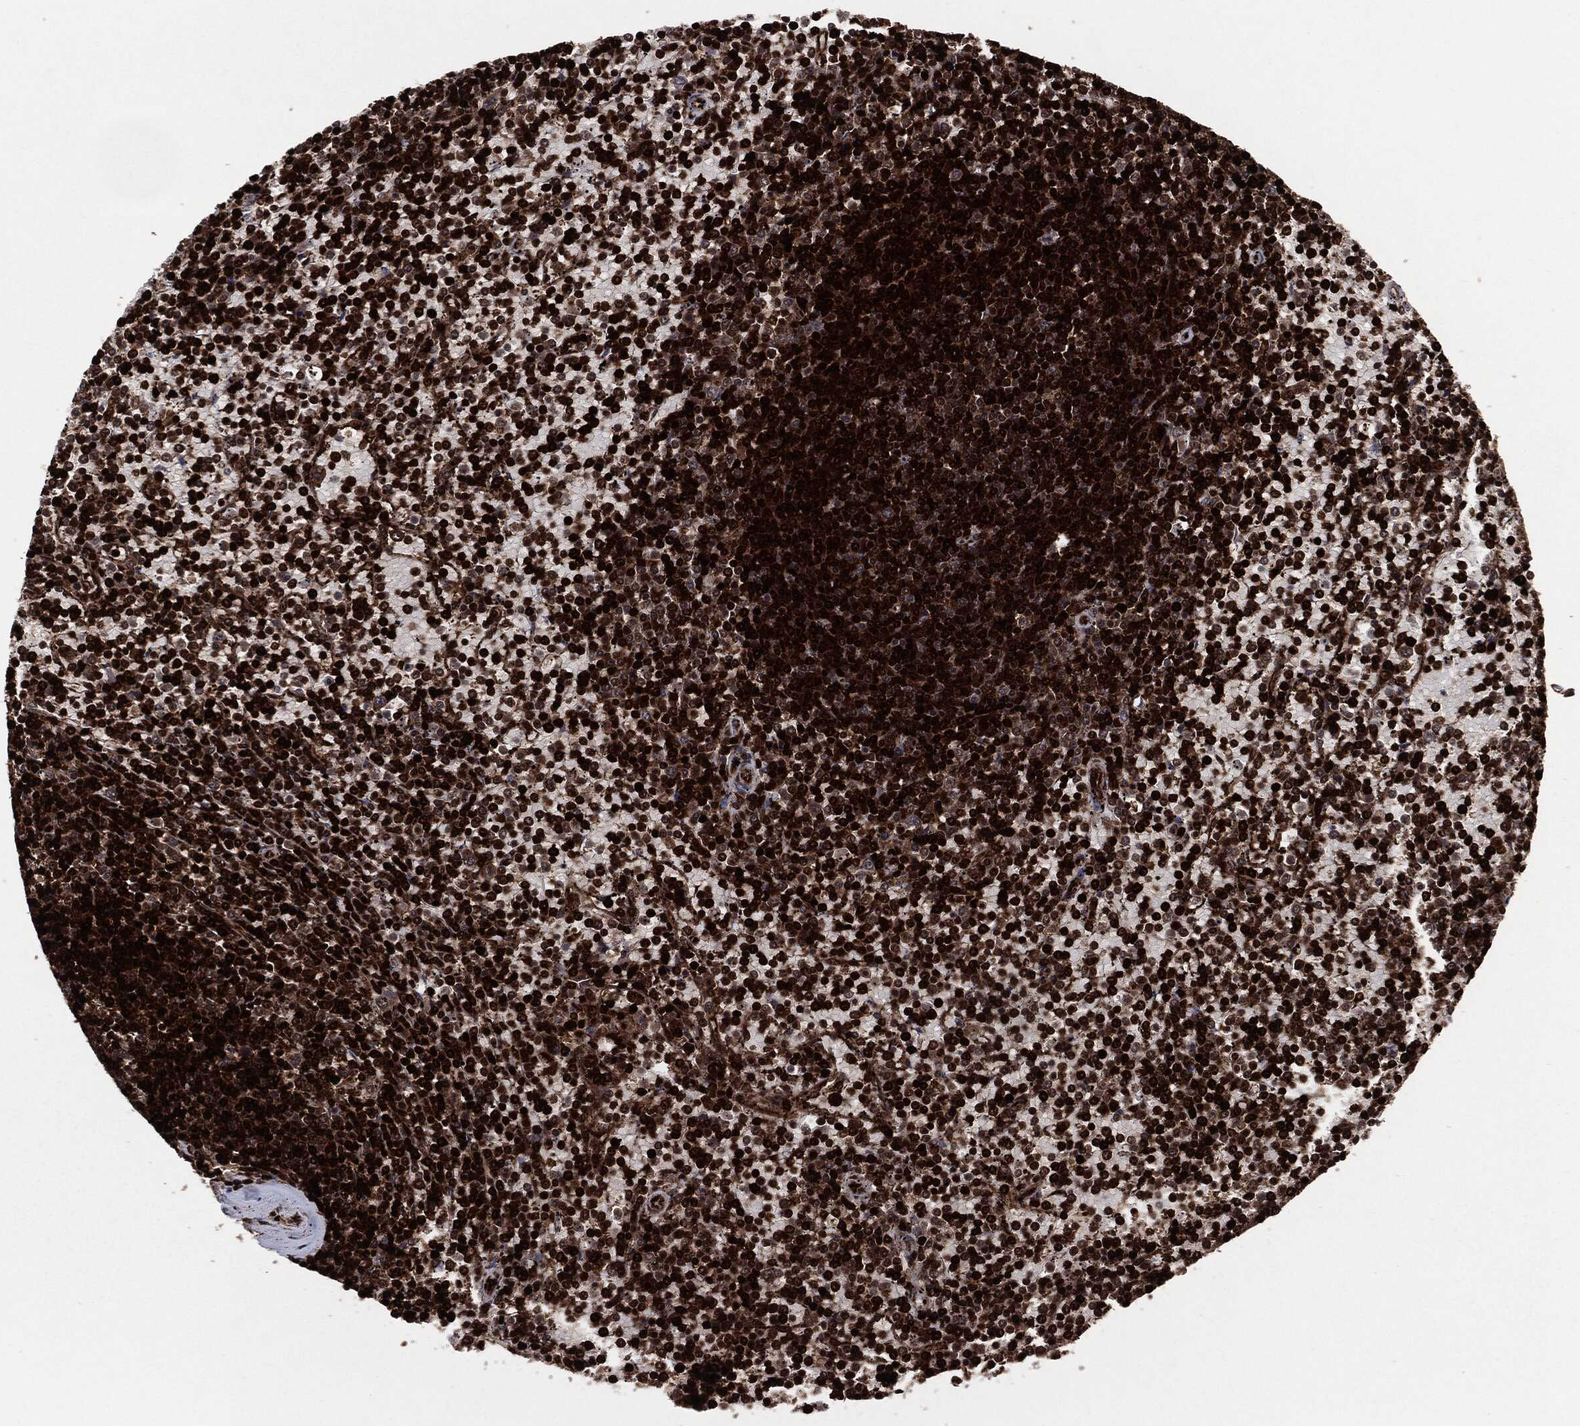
{"staining": {"intensity": "strong", "quantity": ">75%", "location": "cytoplasmic/membranous"}, "tissue": "lymphoma", "cell_type": "Tumor cells", "image_type": "cancer", "snomed": [{"axis": "morphology", "description": "Malignant lymphoma, non-Hodgkin's type, Low grade"}, {"axis": "topography", "description": "Spleen"}], "caption": "Immunohistochemical staining of human lymphoma reveals high levels of strong cytoplasmic/membranous staining in approximately >75% of tumor cells.", "gene": "YWHAB", "patient": {"sex": "female", "age": 77}}